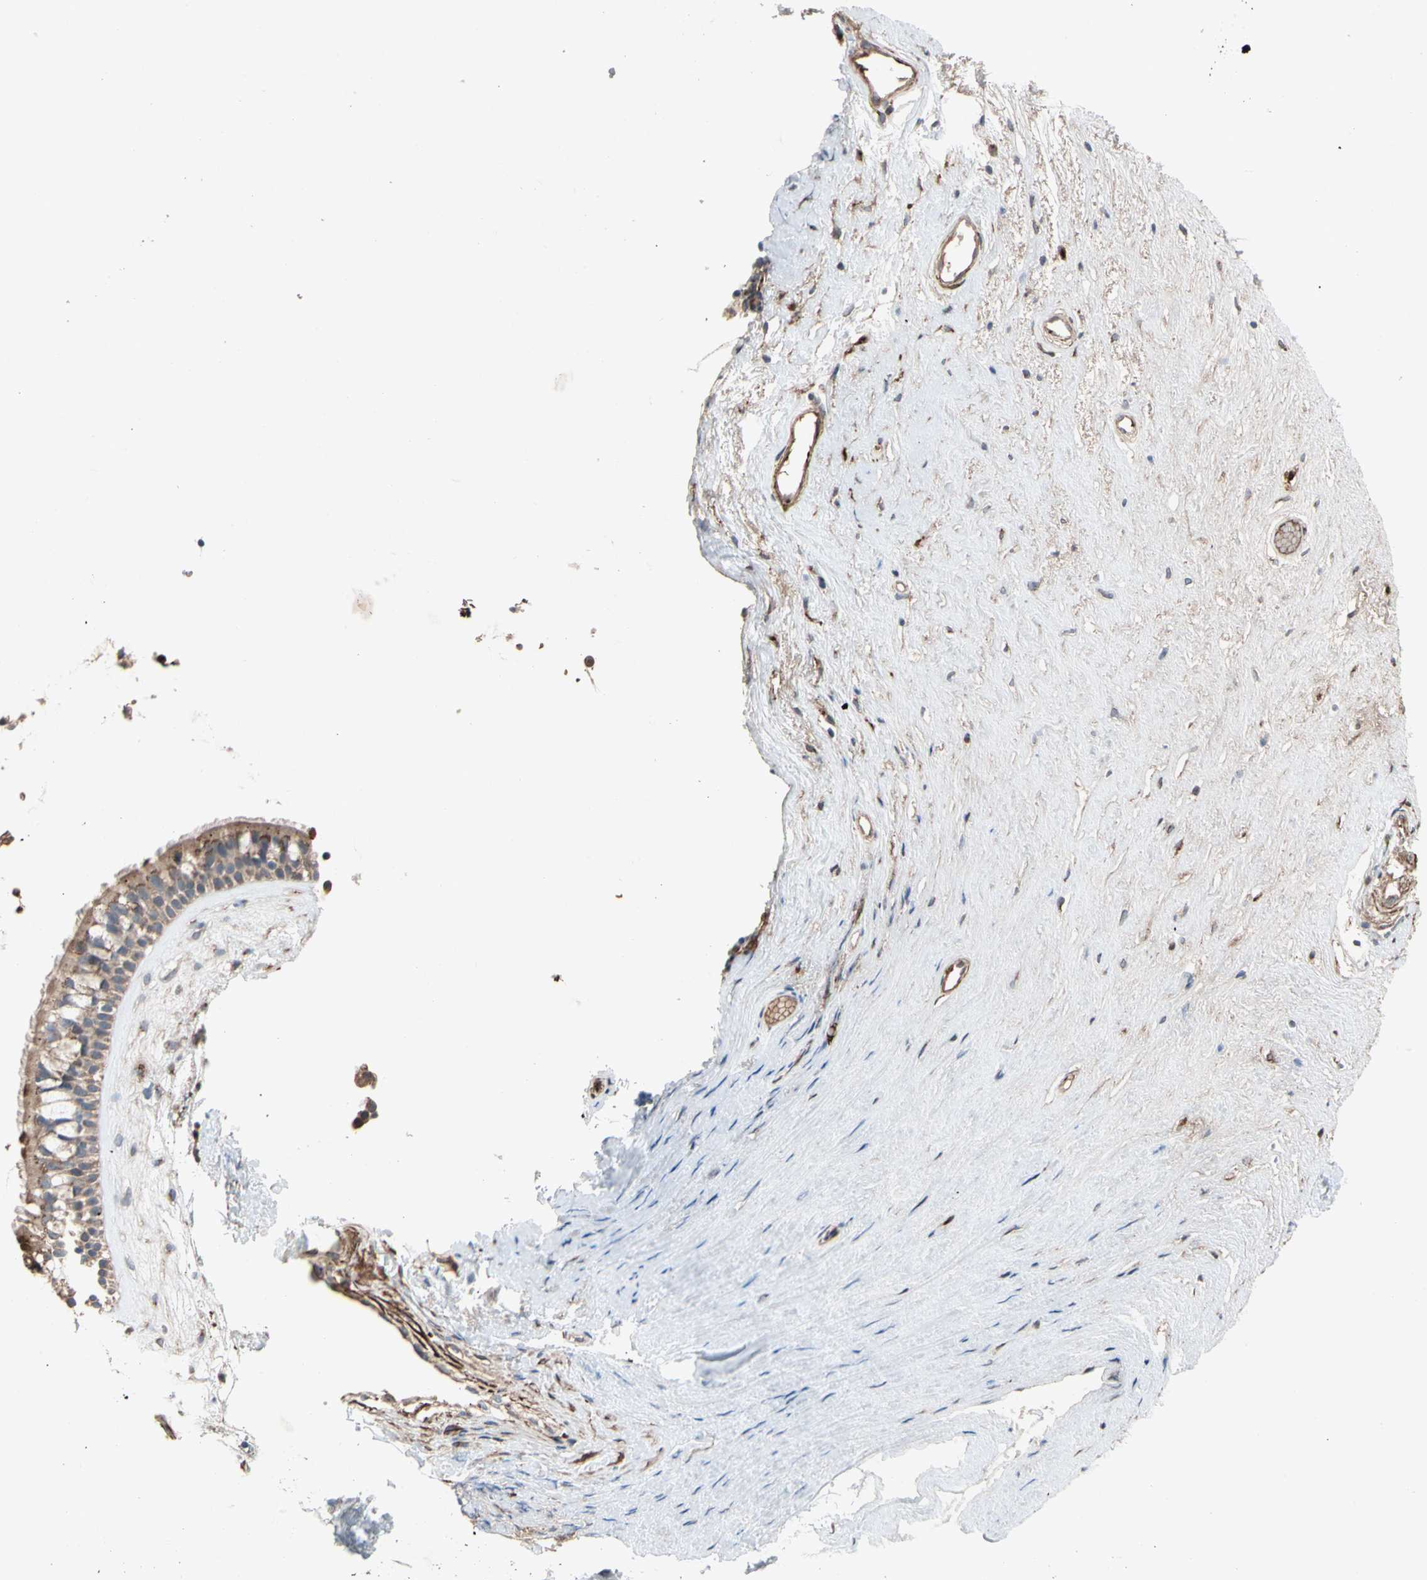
{"staining": {"intensity": "moderate", "quantity": ">75%", "location": "cytoplasmic/membranous"}, "tissue": "nasopharynx", "cell_type": "Respiratory epithelial cells", "image_type": "normal", "snomed": [{"axis": "morphology", "description": "Normal tissue, NOS"}, {"axis": "morphology", "description": "Inflammation, NOS"}, {"axis": "topography", "description": "Nasopharynx"}], "caption": "A high-resolution photomicrograph shows immunohistochemistry staining of benign nasopharynx, which reveals moderate cytoplasmic/membranous staining in about >75% of respiratory epithelial cells.", "gene": "GCK", "patient": {"sex": "male", "age": 48}}